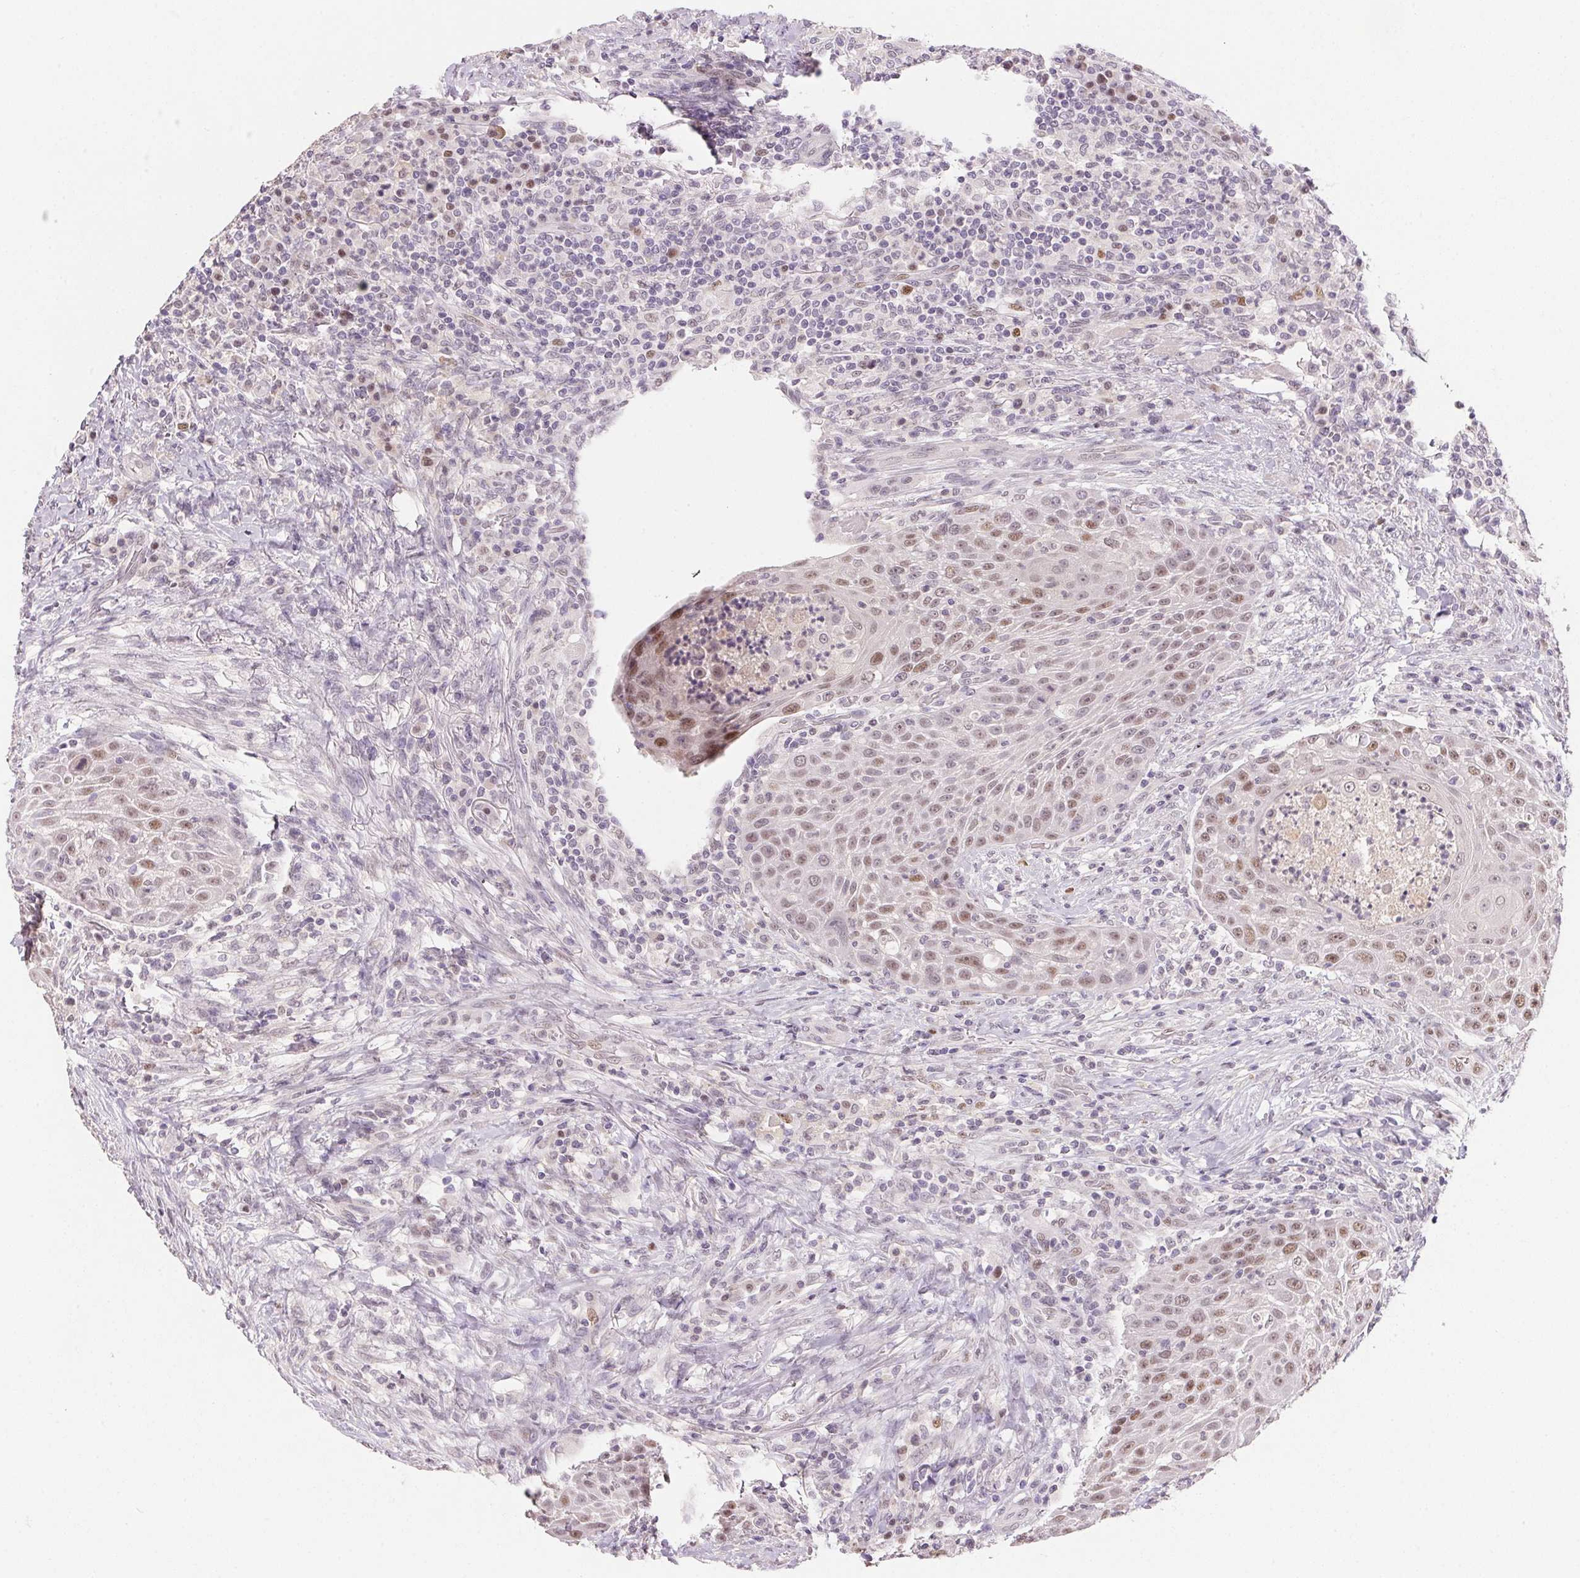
{"staining": {"intensity": "weak", "quantity": "25%-75%", "location": "nuclear"}, "tissue": "head and neck cancer", "cell_type": "Tumor cells", "image_type": "cancer", "snomed": [{"axis": "morphology", "description": "Squamous cell carcinoma, NOS"}, {"axis": "topography", "description": "Head-Neck"}], "caption": "Head and neck cancer (squamous cell carcinoma) tissue reveals weak nuclear positivity in about 25%-75% of tumor cells, visualized by immunohistochemistry.", "gene": "POLR3G", "patient": {"sex": "male", "age": 69}}